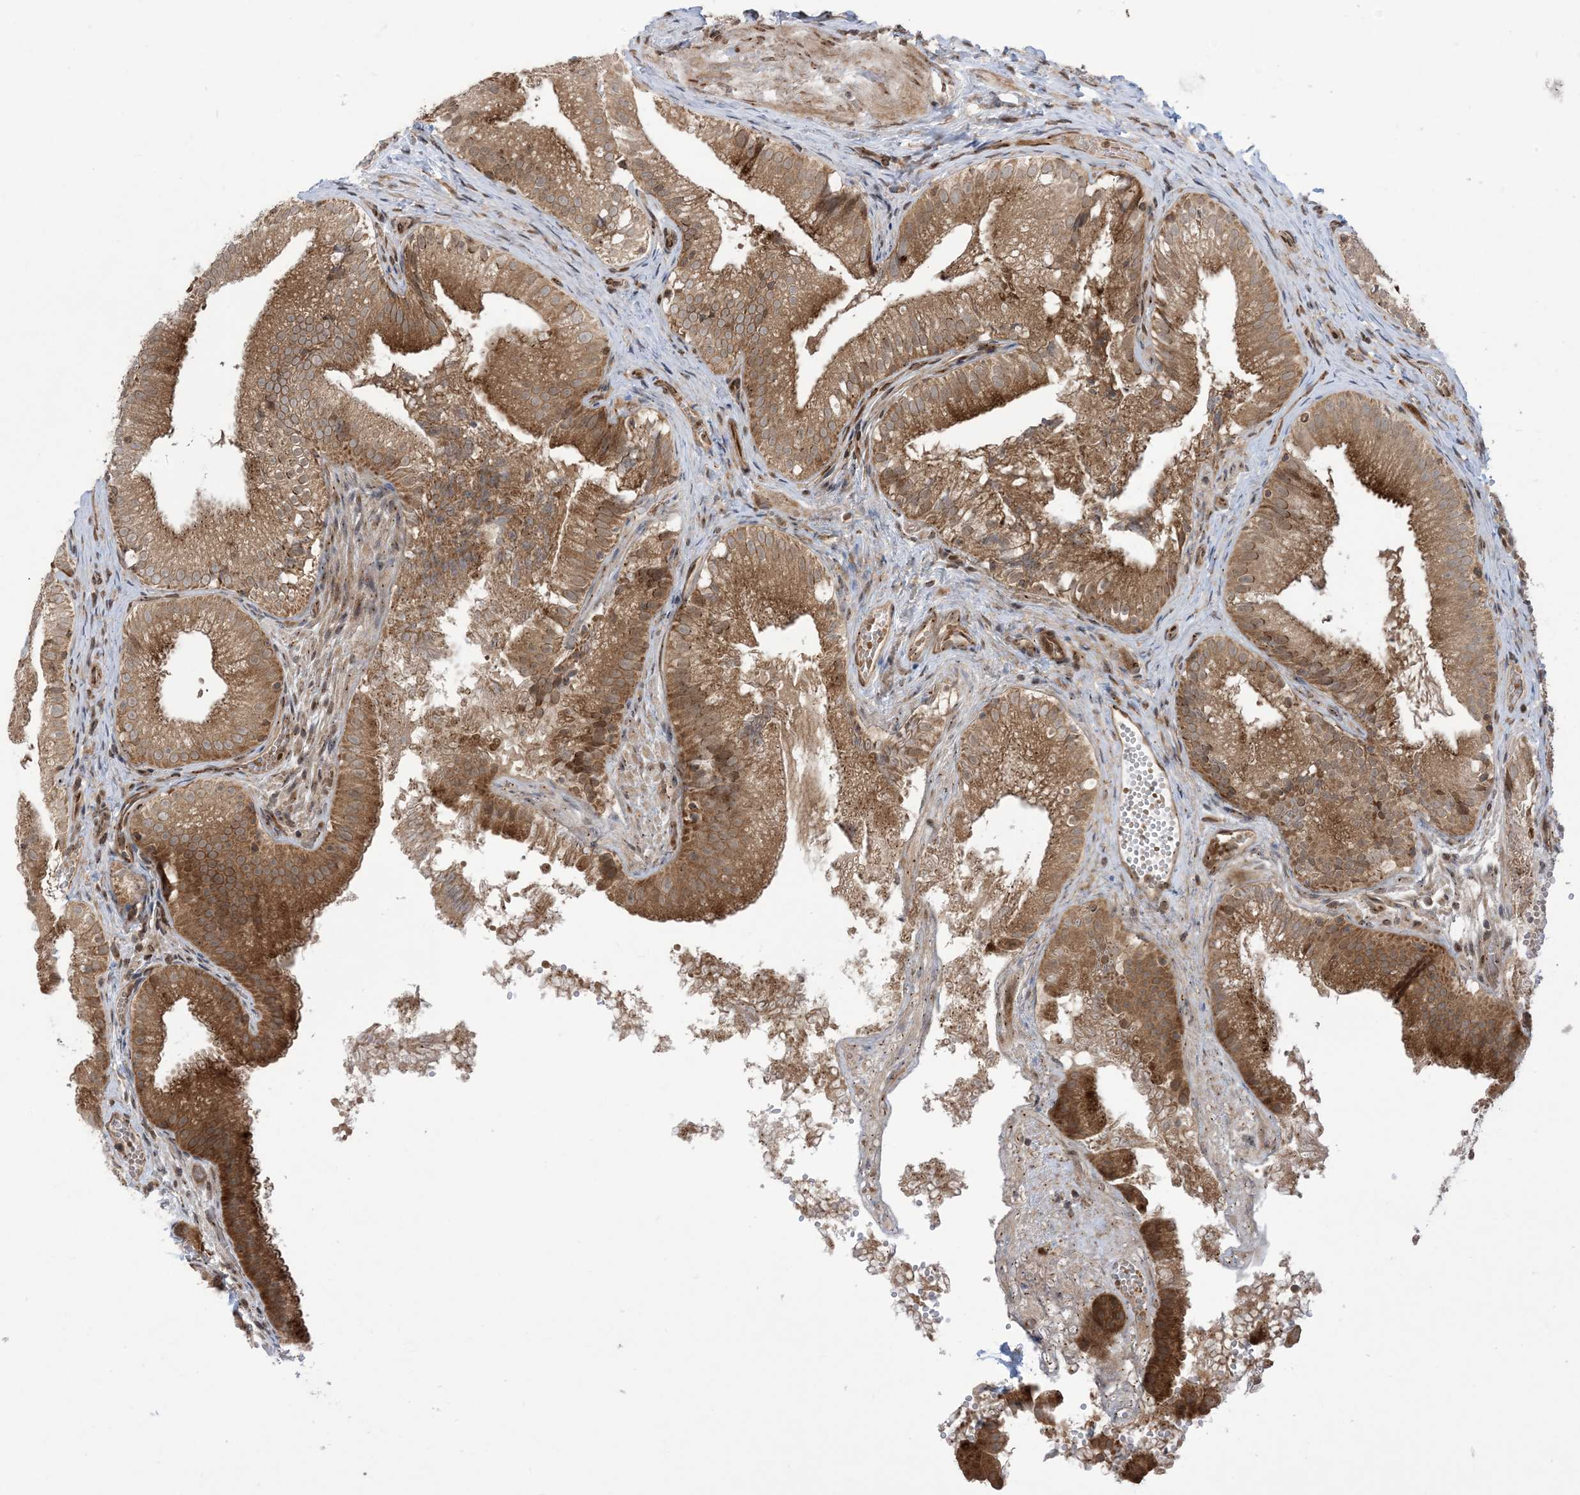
{"staining": {"intensity": "strong", "quantity": ">75%", "location": "cytoplasmic/membranous"}, "tissue": "gallbladder", "cell_type": "Glandular cells", "image_type": "normal", "snomed": [{"axis": "morphology", "description": "Normal tissue, NOS"}, {"axis": "topography", "description": "Gallbladder"}], "caption": "IHC of normal human gallbladder shows high levels of strong cytoplasmic/membranous expression in approximately >75% of glandular cells. (DAB IHC, brown staining for protein, blue staining for nuclei).", "gene": "CASP4", "patient": {"sex": "female", "age": 30}}